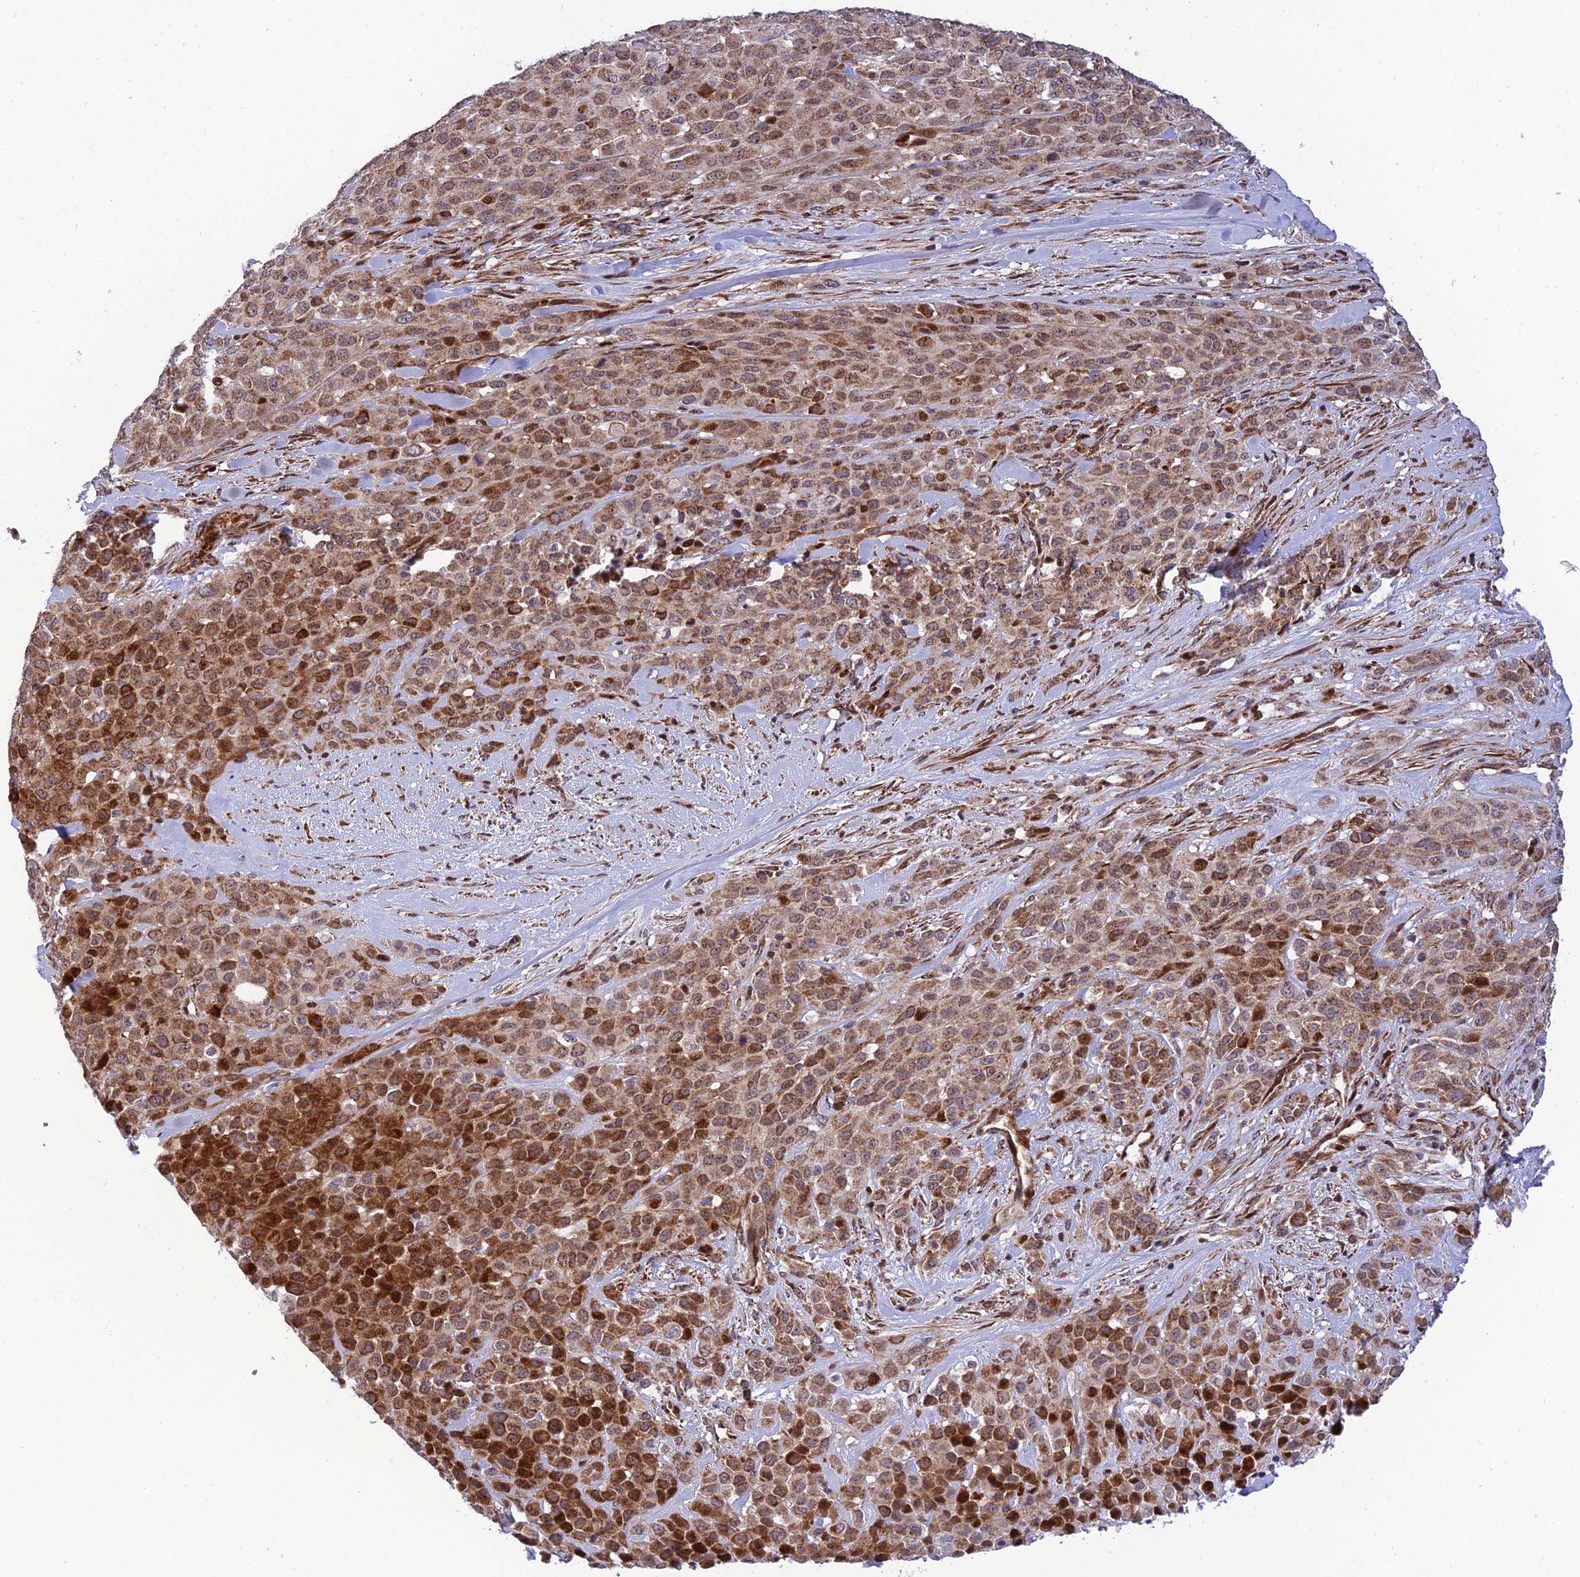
{"staining": {"intensity": "strong", "quantity": ">75%", "location": "cytoplasmic/membranous"}, "tissue": "melanoma", "cell_type": "Tumor cells", "image_type": "cancer", "snomed": [{"axis": "morphology", "description": "Malignant melanoma, Metastatic site"}, {"axis": "topography", "description": "Skin"}], "caption": "A brown stain shows strong cytoplasmic/membranous expression of a protein in human melanoma tumor cells. (Brightfield microscopy of DAB IHC at high magnification).", "gene": "KBTBD7", "patient": {"sex": "female", "age": 81}}